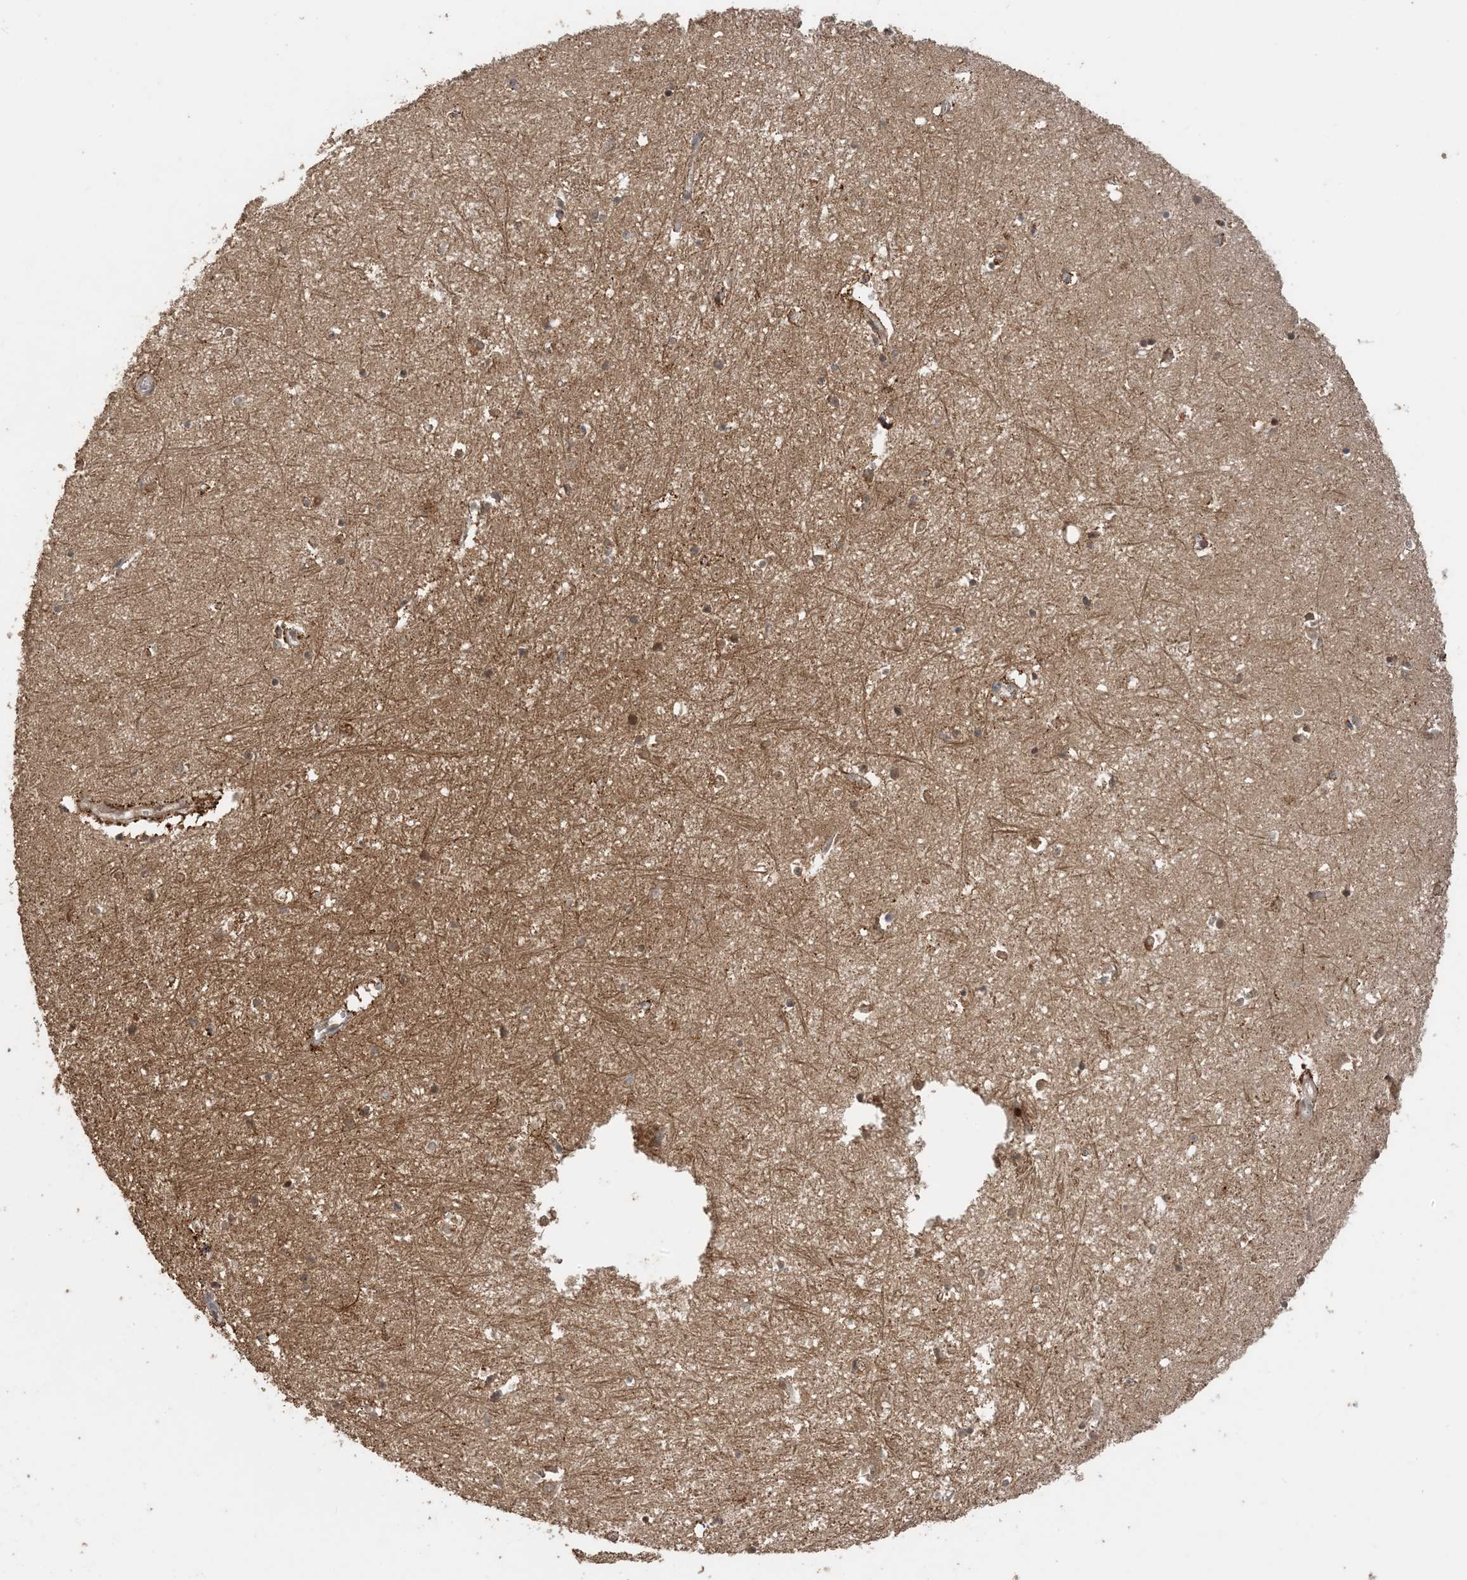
{"staining": {"intensity": "moderate", "quantity": ">75%", "location": "cytoplasmic/membranous,nuclear"}, "tissue": "hippocampus", "cell_type": "Glial cells", "image_type": "normal", "snomed": [{"axis": "morphology", "description": "Normal tissue, NOS"}, {"axis": "topography", "description": "Hippocampus"}], "caption": "DAB (3,3'-diaminobenzidine) immunohistochemical staining of unremarkable human hippocampus shows moderate cytoplasmic/membranous,nuclear protein expression in approximately >75% of glial cells. (DAB IHC, brown staining for protein, blue staining for nuclei).", "gene": "ATP13A2", "patient": {"sex": "female", "age": 64}}